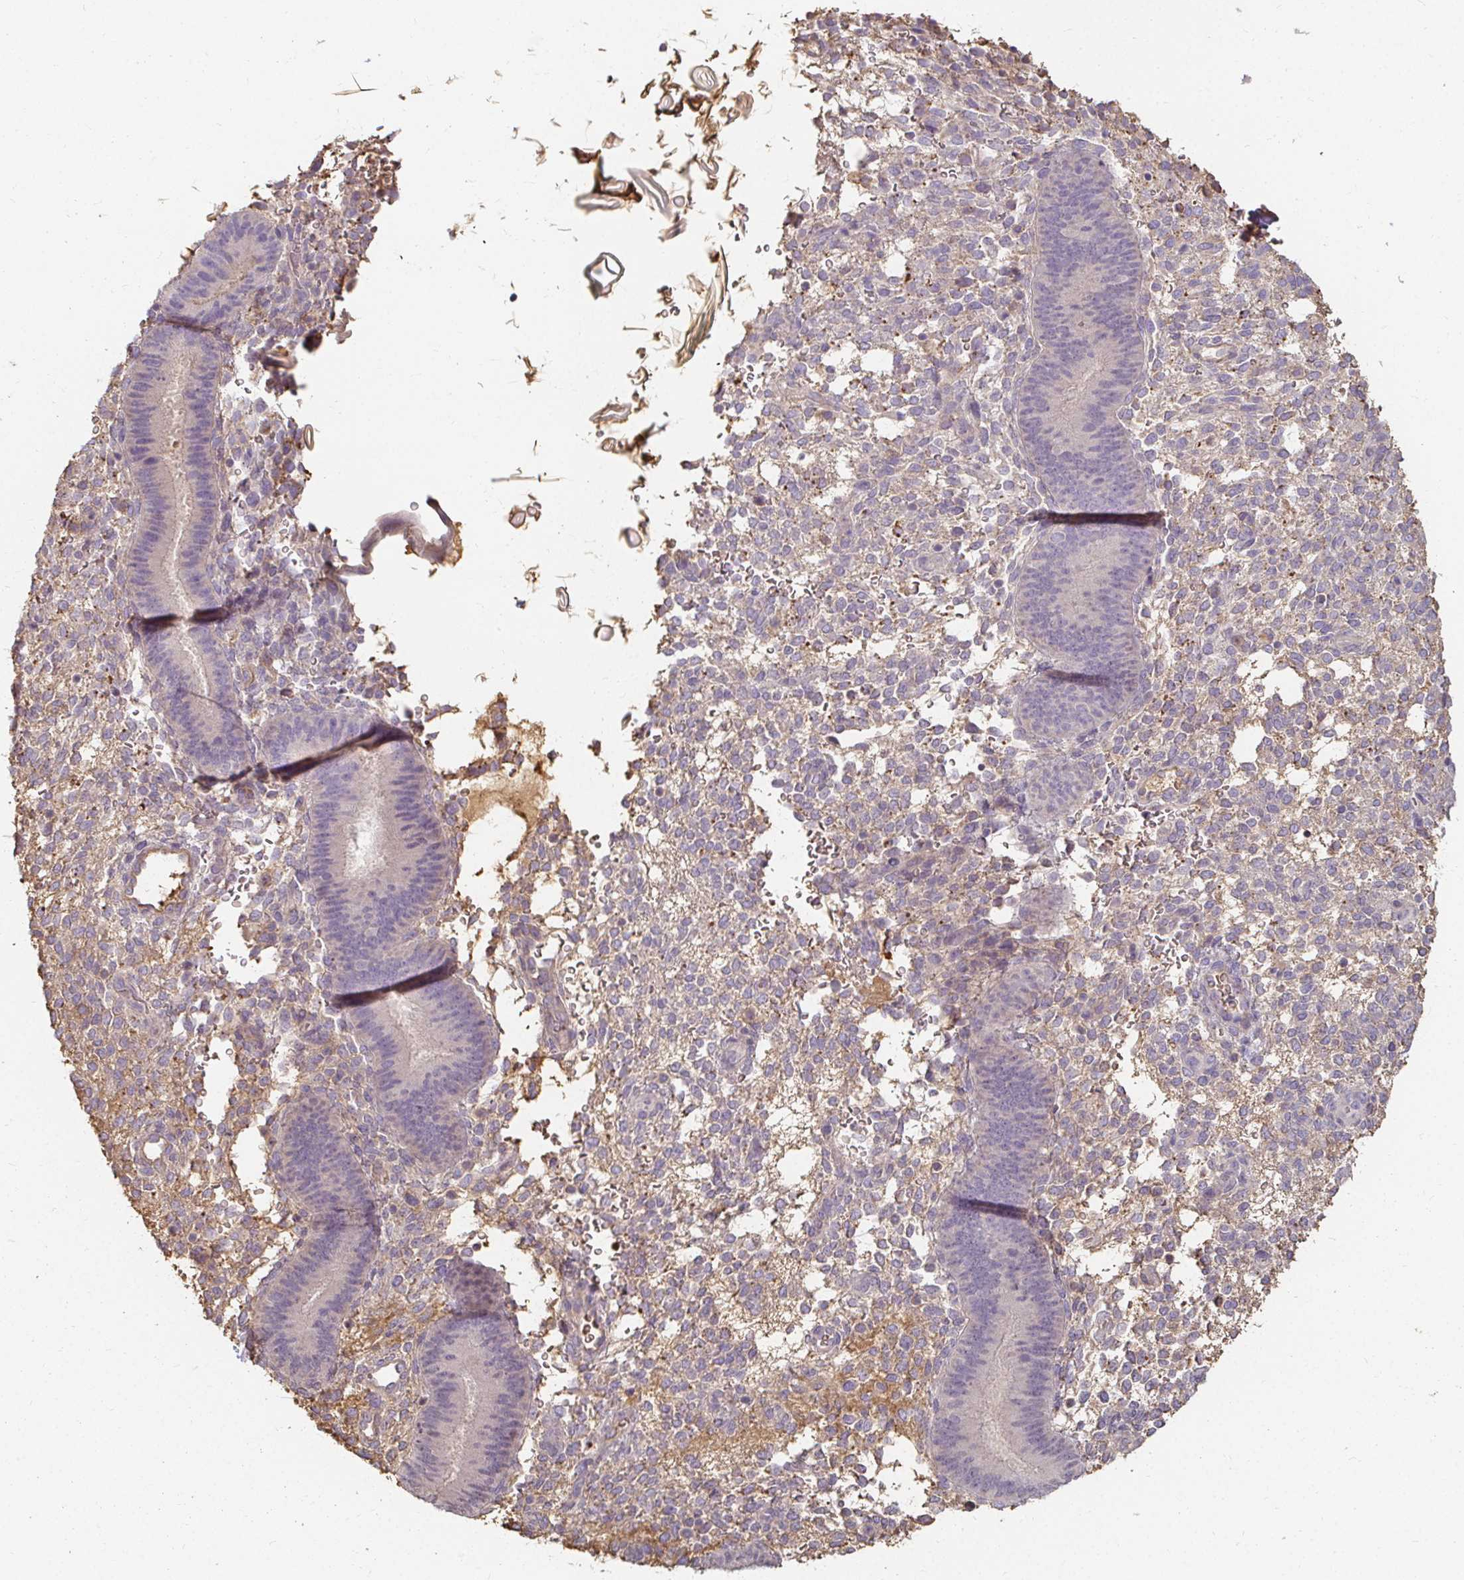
{"staining": {"intensity": "negative", "quantity": "none", "location": "none"}, "tissue": "endometrium", "cell_type": "Cells in endometrial stroma", "image_type": "normal", "snomed": [{"axis": "morphology", "description": "Normal tissue, NOS"}, {"axis": "topography", "description": "Endometrium"}], "caption": "An image of endometrium stained for a protein shows no brown staining in cells in endometrial stroma.", "gene": "LOXL4", "patient": {"sex": "female", "age": 39}}